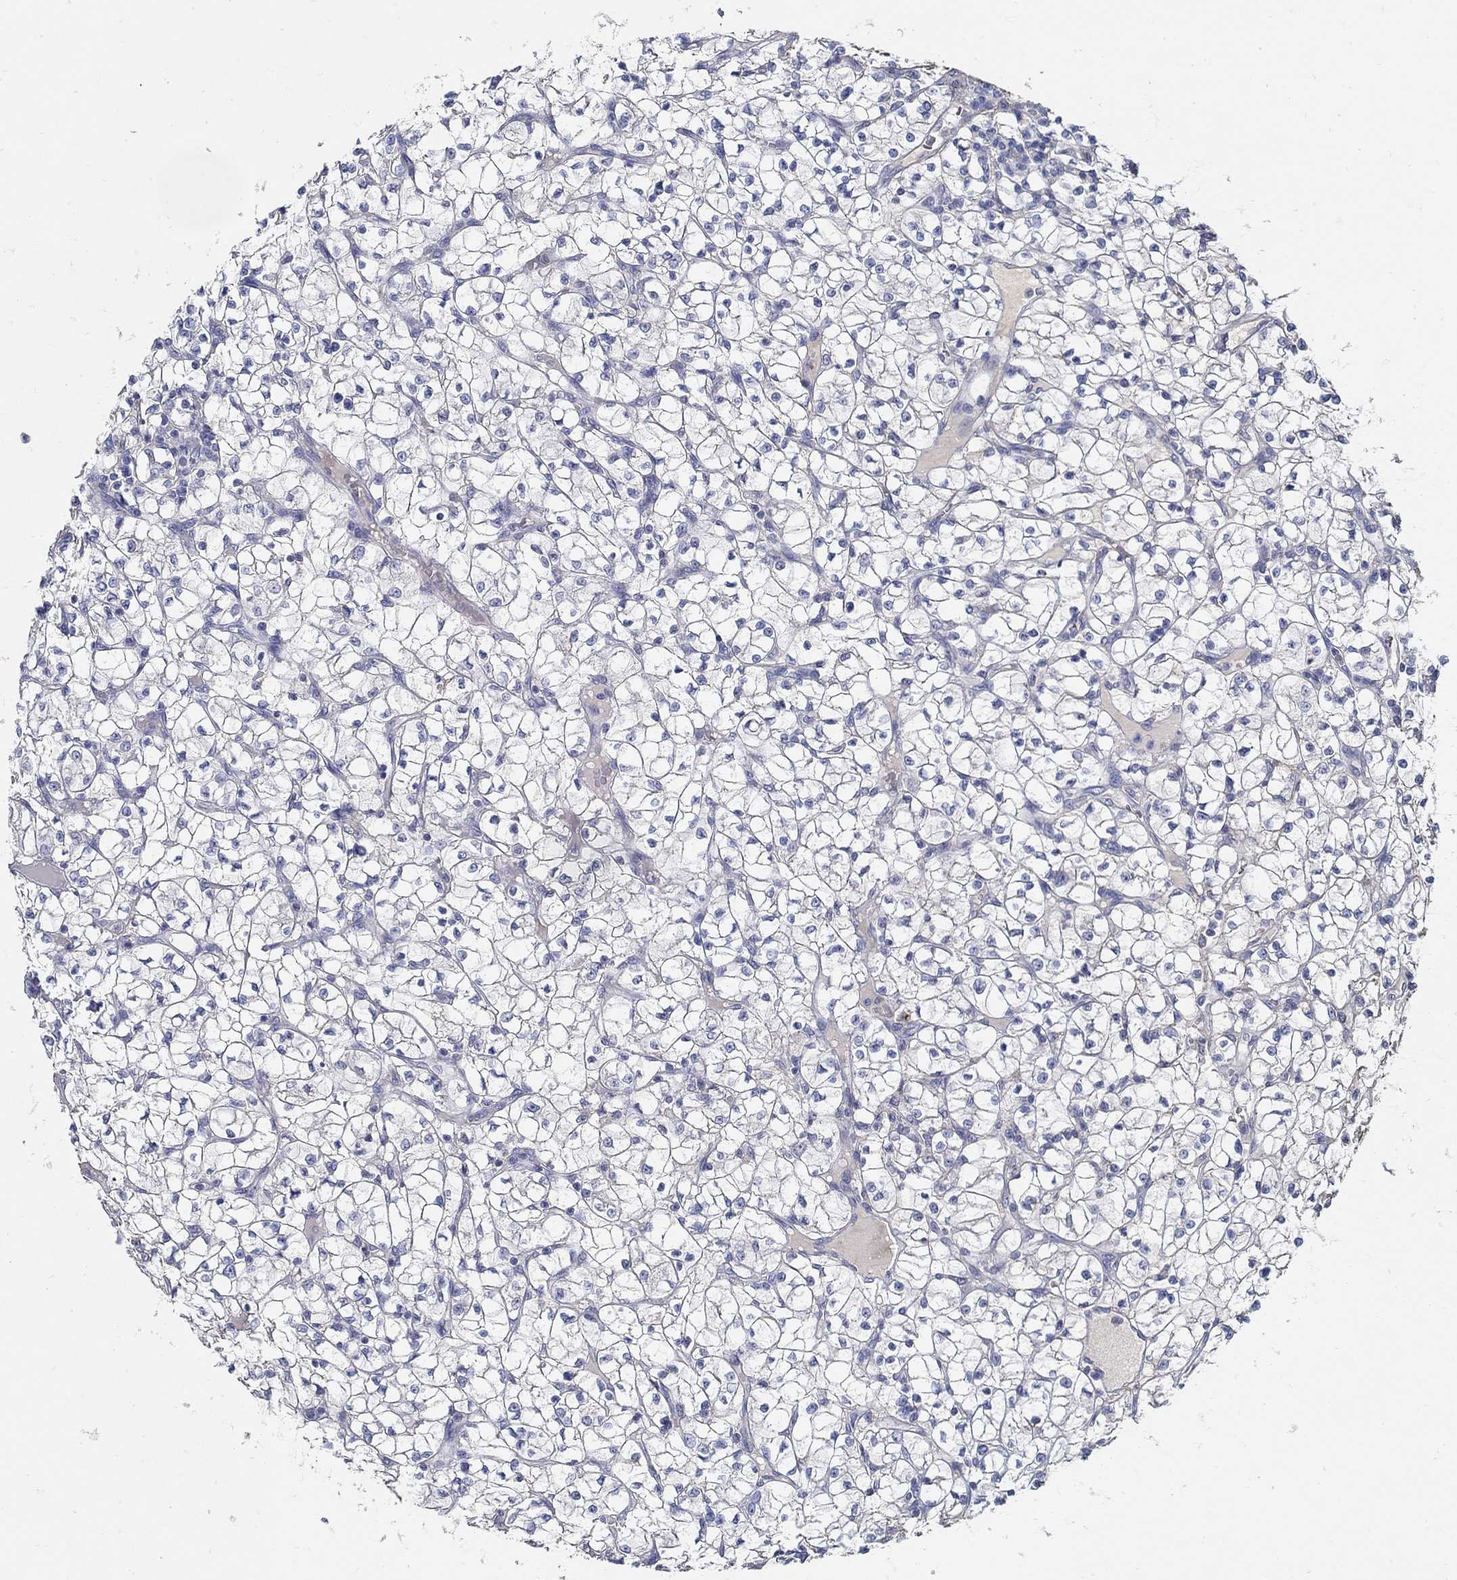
{"staining": {"intensity": "negative", "quantity": "none", "location": "none"}, "tissue": "renal cancer", "cell_type": "Tumor cells", "image_type": "cancer", "snomed": [{"axis": "morphology", "description": "Adenocarcinoma, NOS"}, {"axis": "topography", "description": "Kidney"}], "caption": "DAB immunohistochemical staining of human renal adenocarcinoma exhibits no significant positivity in tumor cells.", "gene": "TGFBI", "patient": {"sex": "female", "age": 64}}